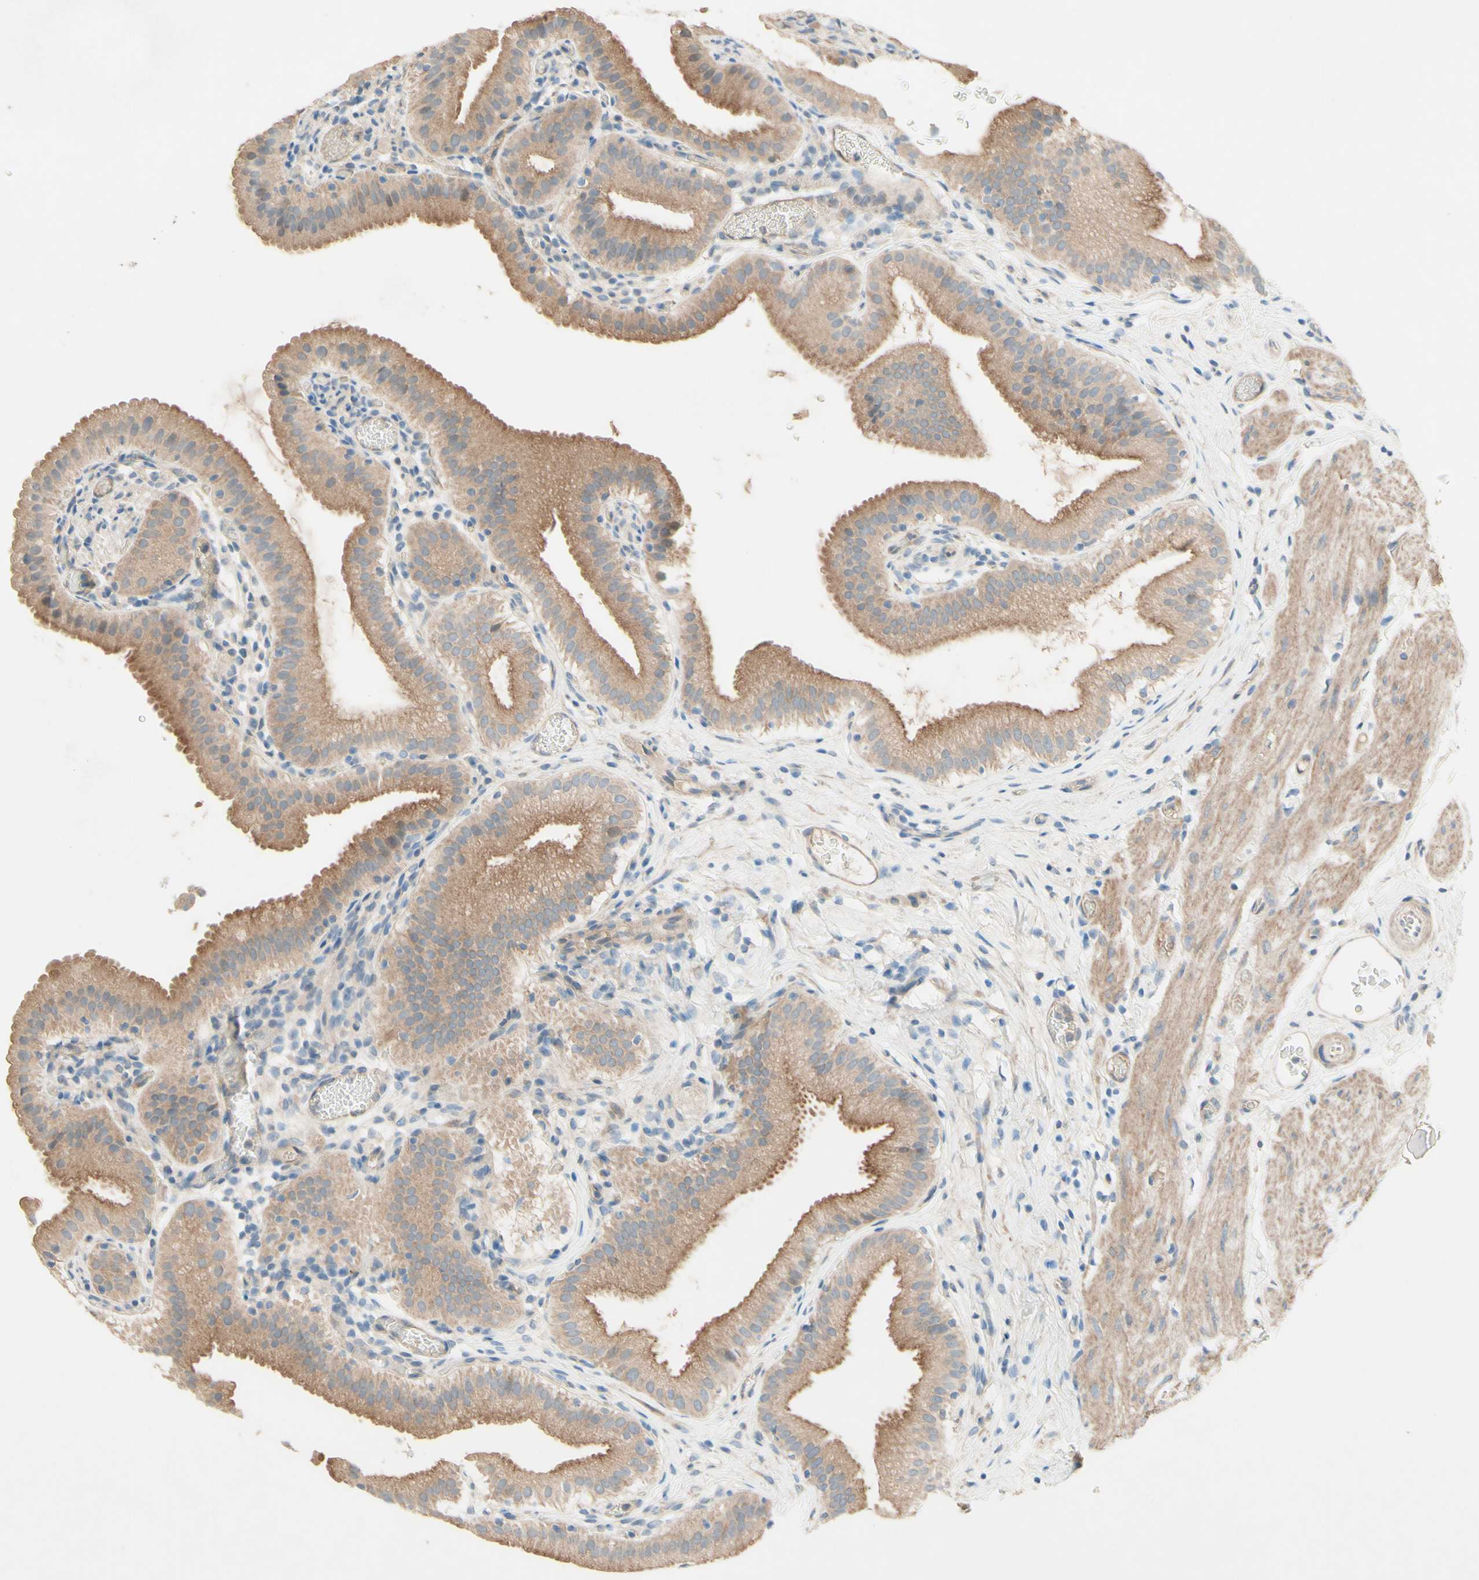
{"staining": {"intensity": "moderate", "quantity": ">75%", "location": "cytoplasmic/membranous"}, "tissue": "gallbladder", "cell_type": "Glandular cells", "image_type": "normal", "snomed": [{"axis": "morphology", "description": "Normal tissue, NOS"}, {"axis": "topography", "description": "Gallbladder"}], "caption": "Immunohistochemical staining of unremarkable human gallbladder demonstrates >75% levels of moderate cytoplasmic/membranous protein staining in approximately >75% of glandular cells.", "gene": "IL2", "patient": {"sex": "male", "age": 54}}